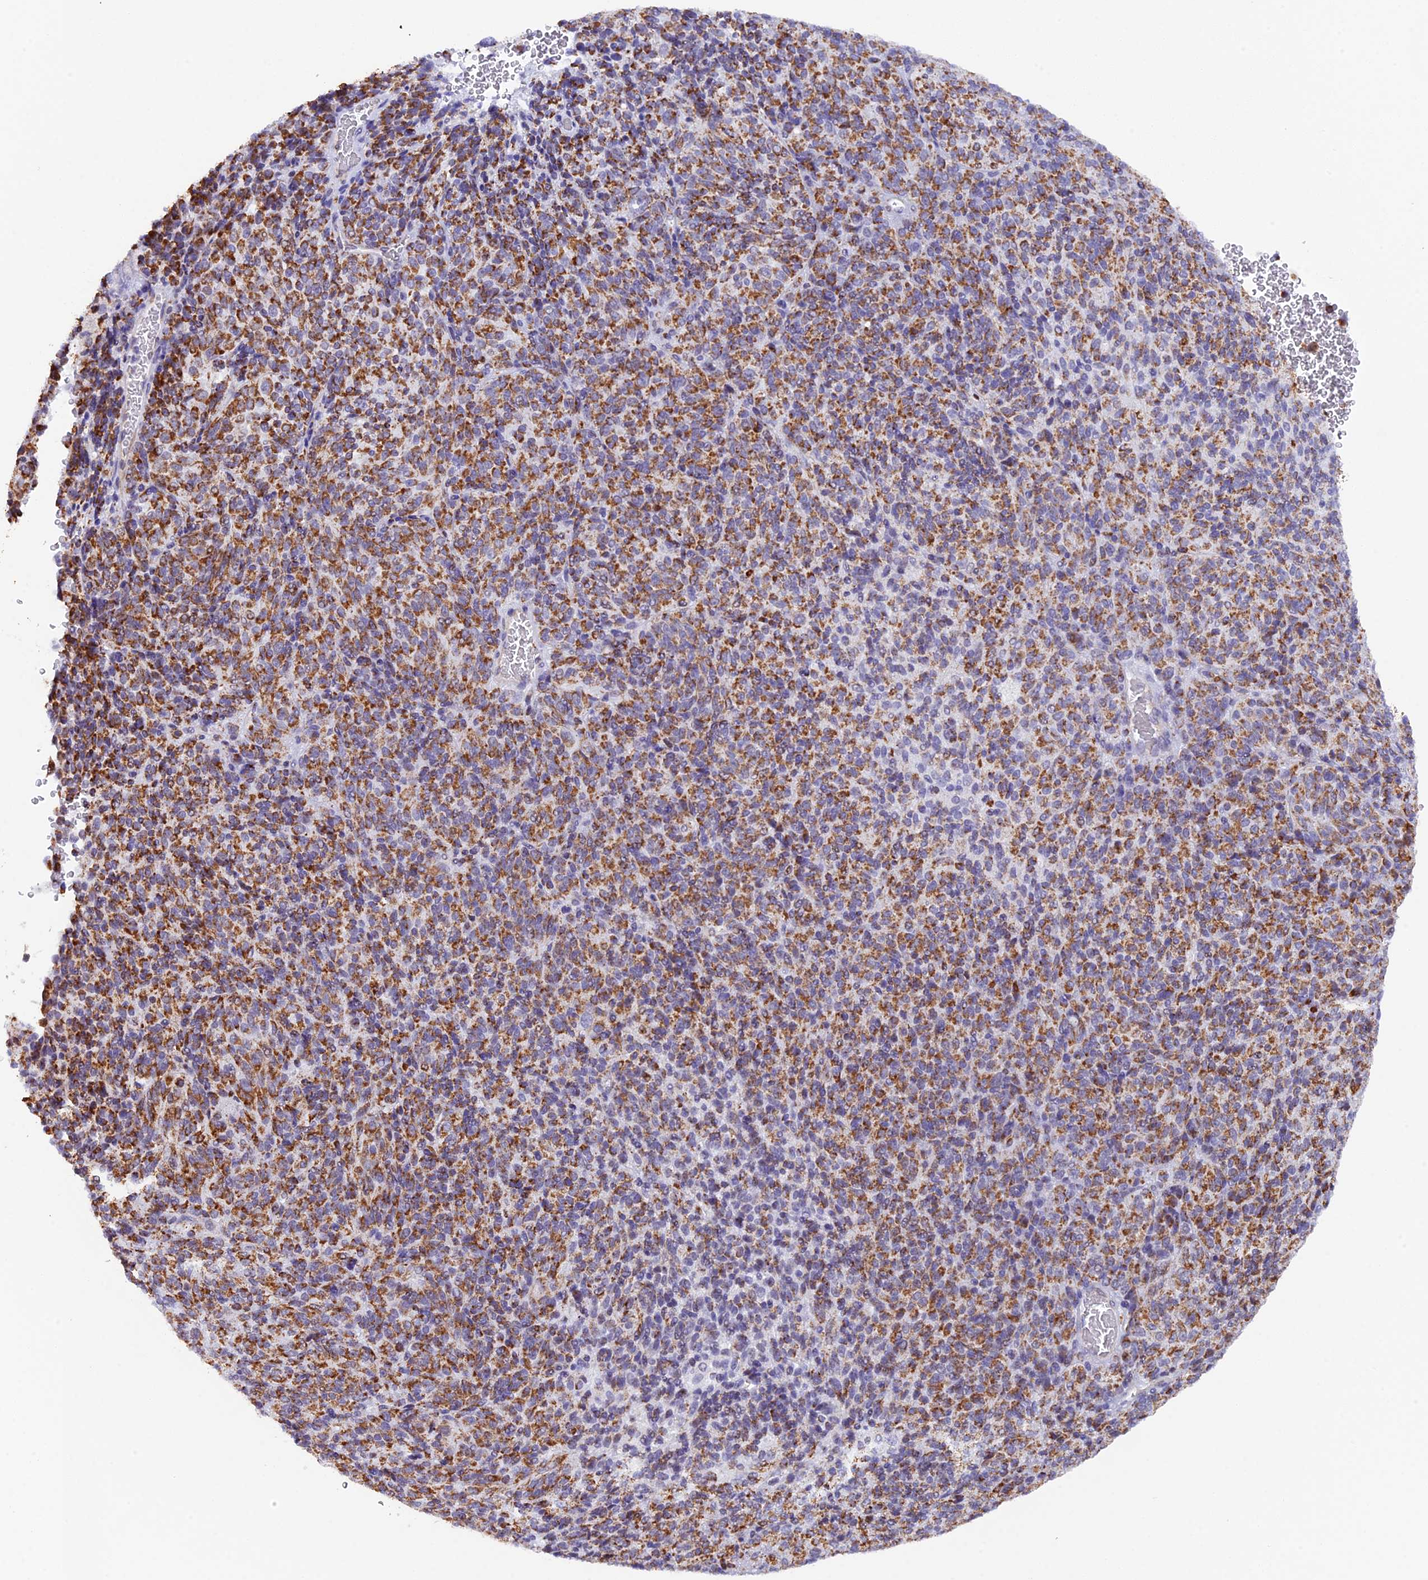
{"staining": {"intensity": "moderate", "quantity": ">75%", "location": "cytoplasmic/membranous"}, "tissue": "melanoma", "cell_type": "Tumor cells", "image_type": "cancer", "snomed": [{"axis": "morphology", "description": "Malignant melanoma, Metastatic site"}, {"axis": "topography", "description": "Brain"}], "caption": "Tumor cells display medium levels of moderate cytoplasmic/membranous expression in approximately >75% of cells in human malignant melanoma (metastatic site).", "gene": "TFAM", "patient": {"sex": "female", "age": 56}}